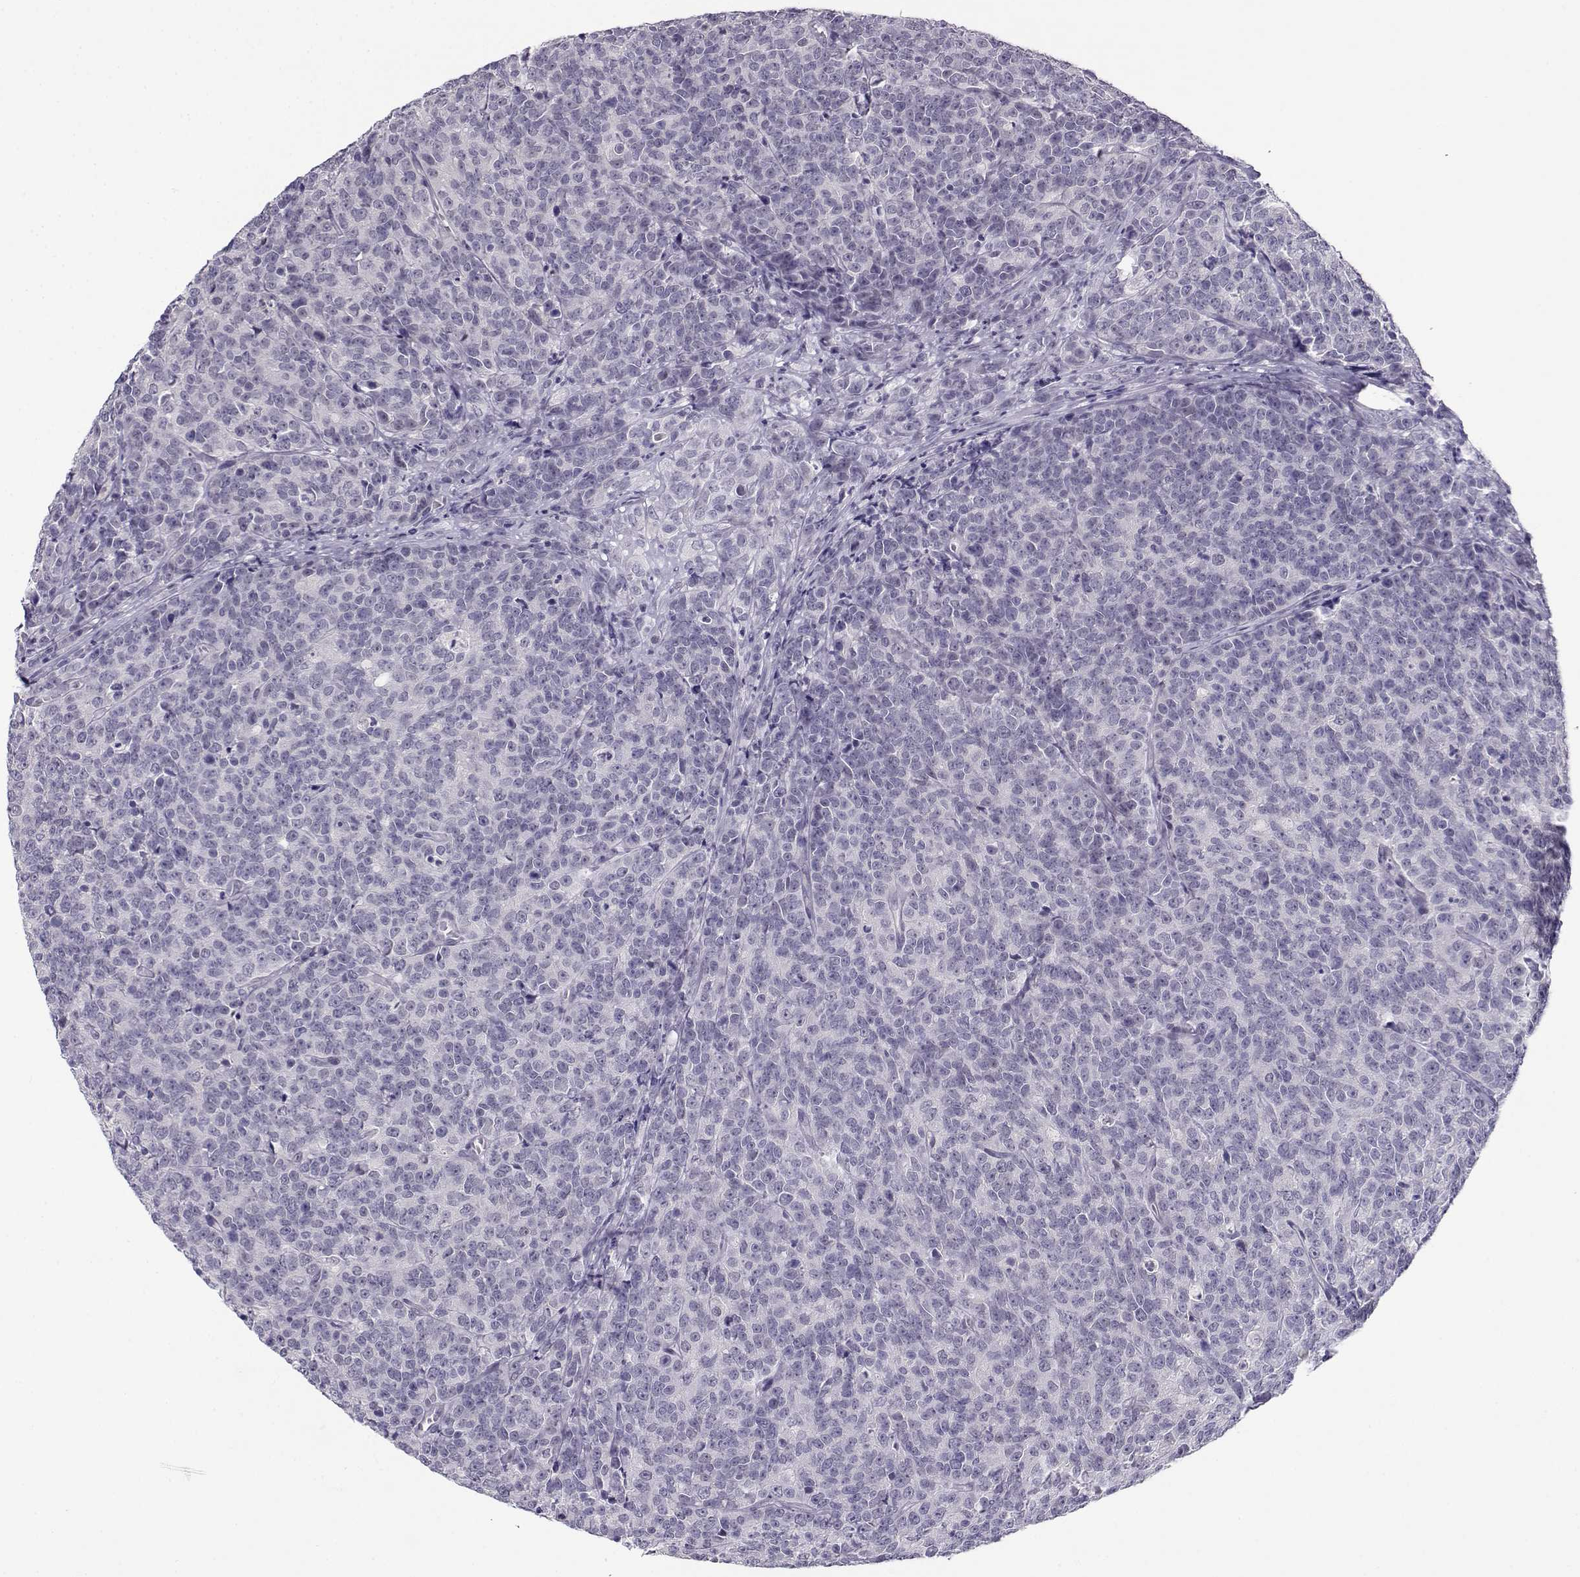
{"staining": {"intensity": "negative", "quantity": "none", "location": "none"}, "tissue": "prostate cancer", "cell_type": "Tumor cells", "image_type": "cancer", "snomed": [{"axis": "morphology", "description": "Adenocarcinoma, NOS"}, {"axis": "topography", "description": "Prostate"}], "caption": "The histopathology image demonstrates no significant staining in tumor cells of prostate cancer (adenocarcinoma).", "gene": "C16orf86", "patient": {"sex": "male", "age": 67}}